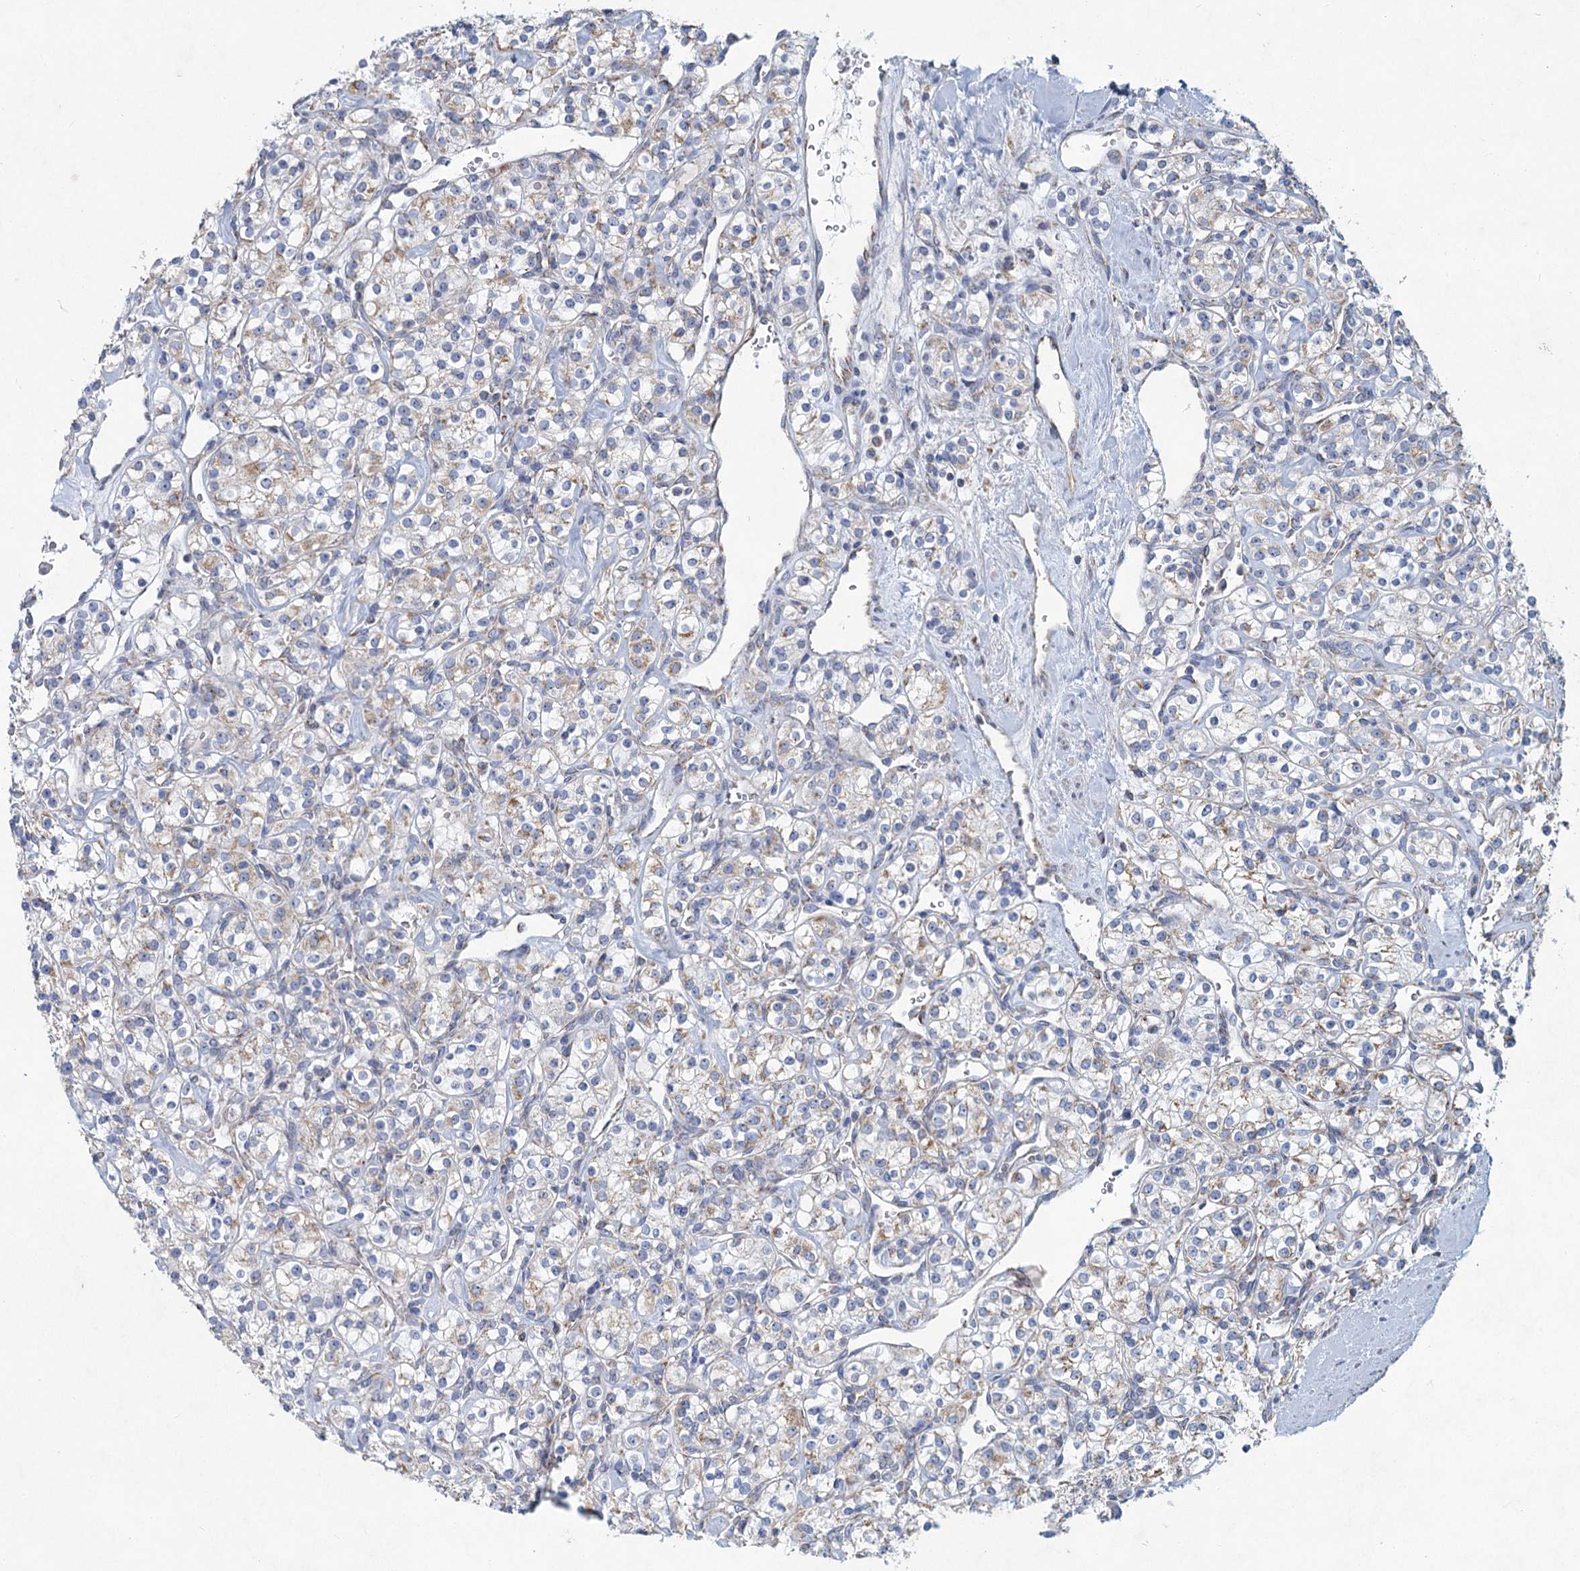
{"staining": {"intensity": "weak", "quantity": "25%-75%", "location": "cytoplasmic/membranous"}, "tissue": "renal cancer", "cell_type": "Tumor cells", "image_type": "cancer", "snomed": [{"axis": "morphology", "description": "Adenocarcinoma, NOS"}, {"axis": "topography", "description": "Kidney"}], "caption": "Adenocarcinoma (renal) tissue exhibits weak cytoplasmic/membranous staining in approximately 25%-75% of tumor cells, visualized by immunohistochemistry. Using DAB (brown) and hematoxylin (blue) stains, captured at high magnification using brightfield microscopy.", "gene": "NDUFC2", "patient": {"sex": "male", "age": 77}}